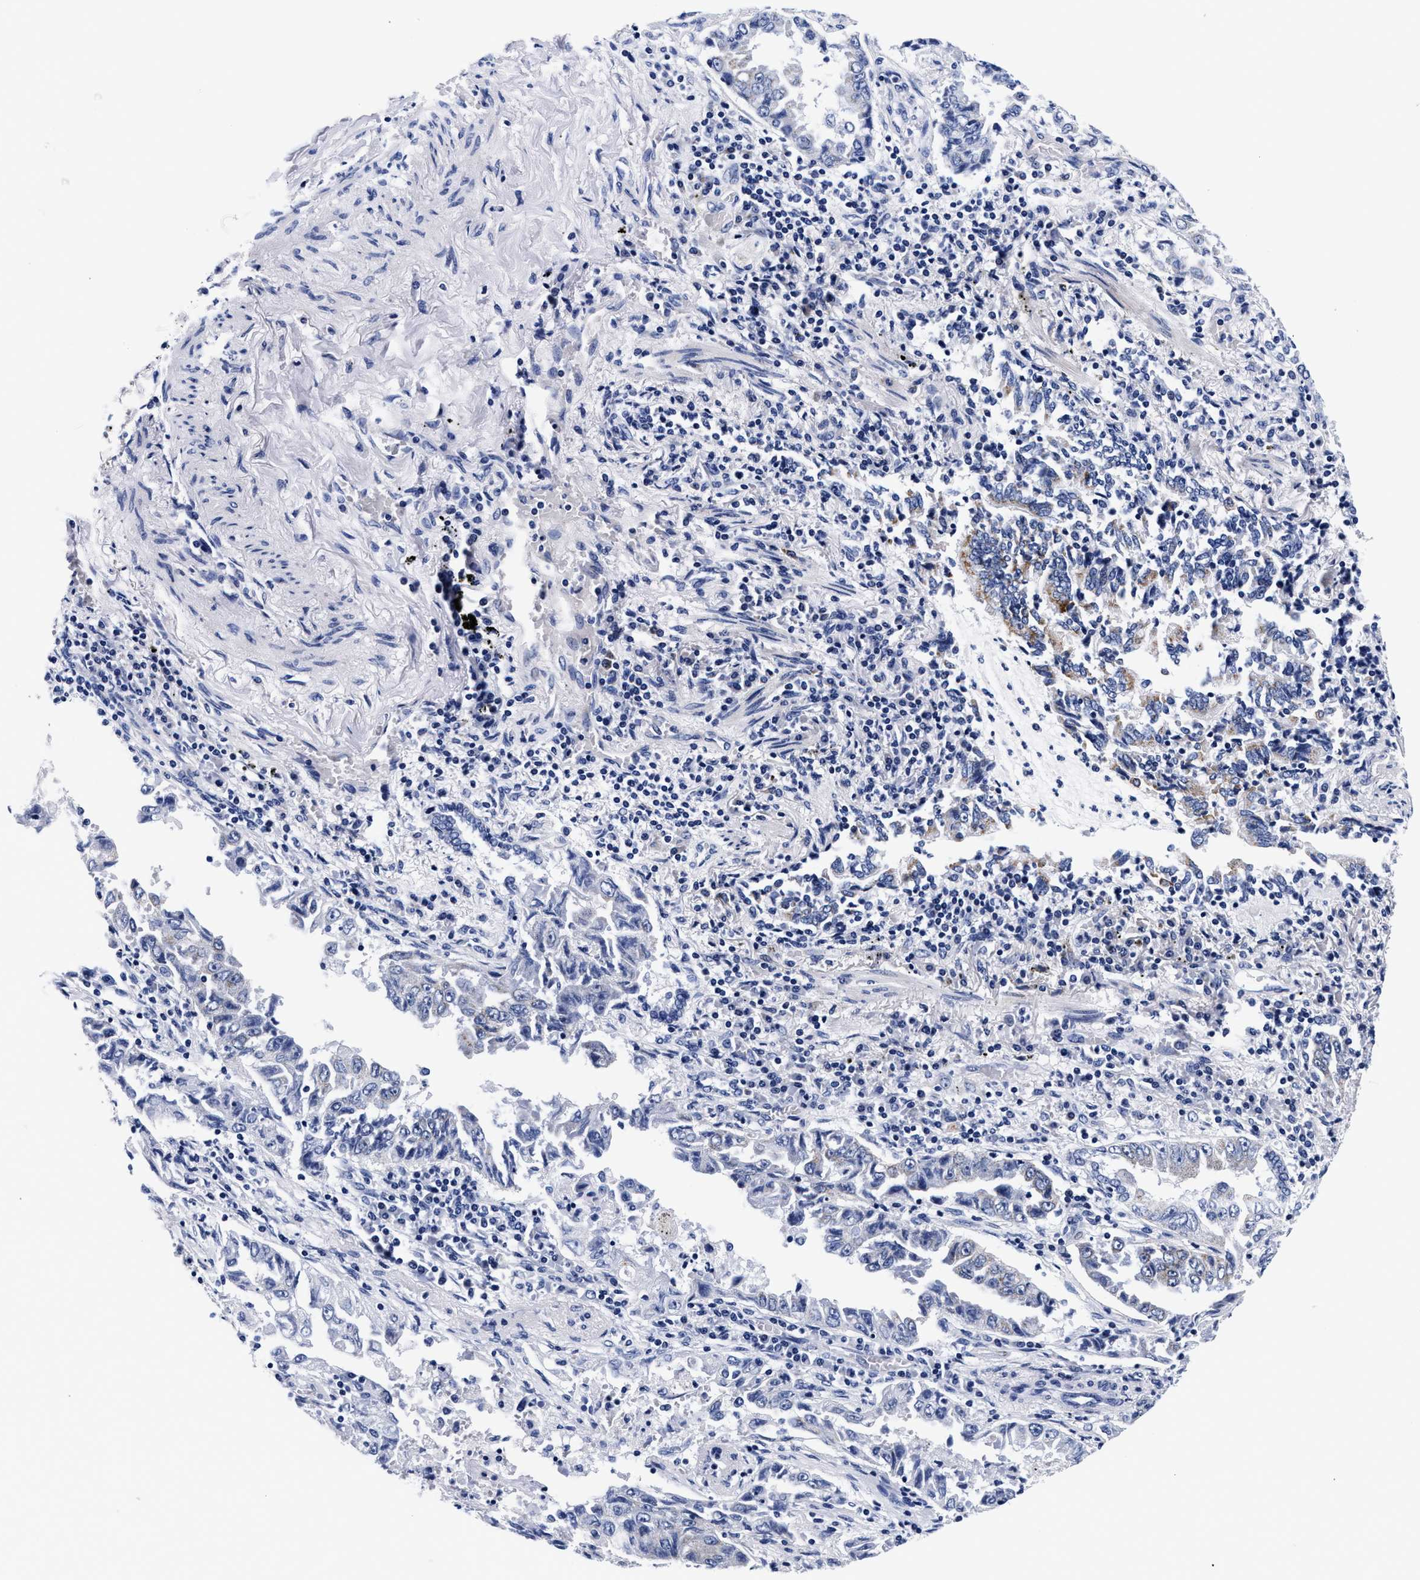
{"staining": {"intensity": "negative", "quantity": "none", "location": "none"}, "tissue": "lung cancer", "cell_type": "Tumor cells", "image_type": "cancer", "snomed": [{"axis": "morphology", "description": "Adenocarcinoma, NOS"}, {"axis": "topography", "description": "Lung"}], "caption": "High magnification brightfield microscopy of lung cancer (adenocarcinoma) stained with DAB (3,3'-diaminobenzidine) (brown) and counterstained with hematoxylin (blue): tumor cells show no significant expression.", "gene": "RAB3B", "patient": {"sex": "female", "age": 51}}